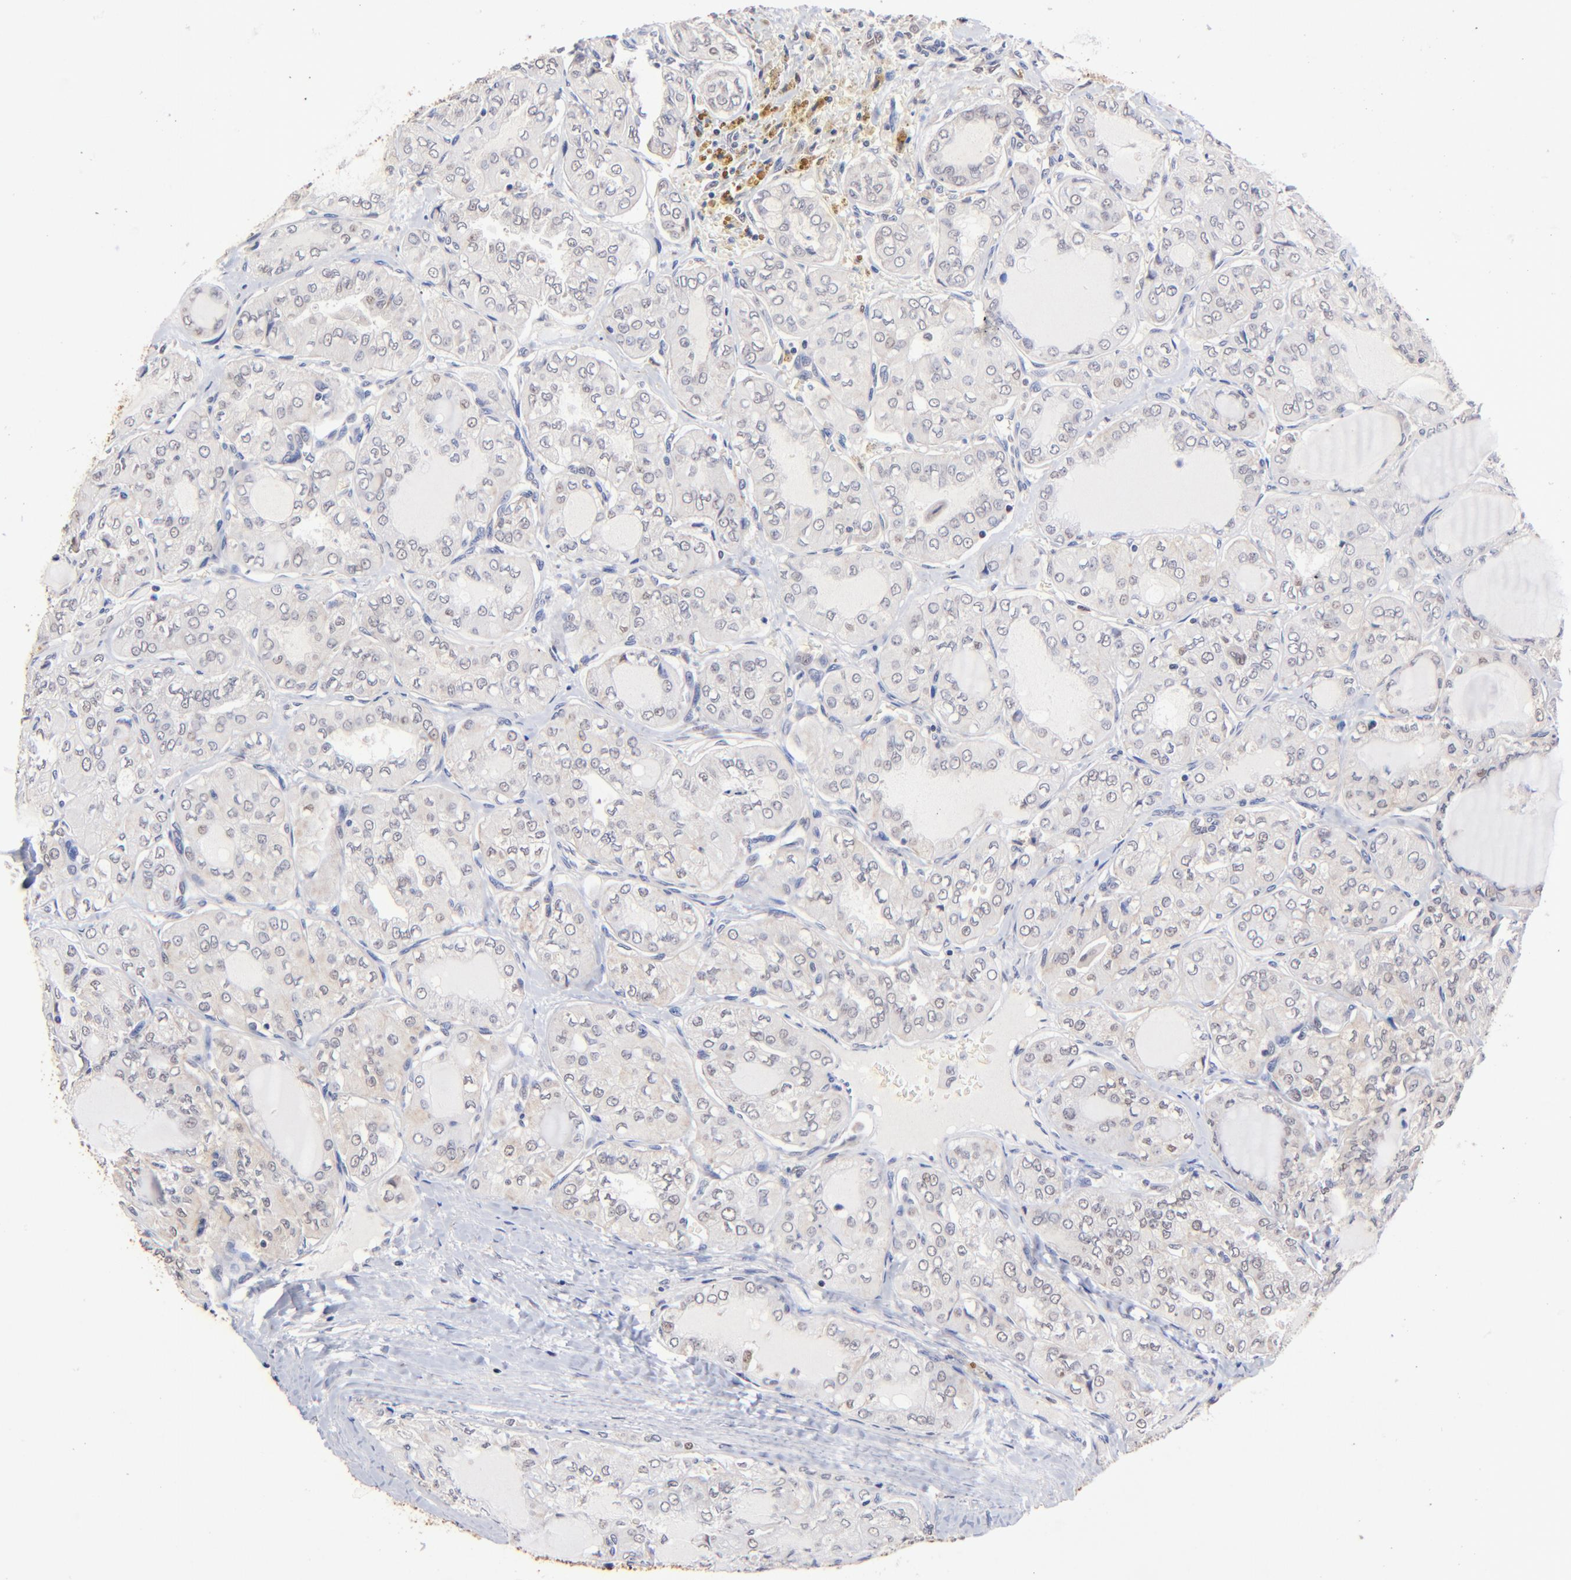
{"staining": {"intensity": "weak", "quantity": ">75%", "location": "cytoplasmic/membranous"}, "tissue": "thyroid cancer", "cell_type": "Tumor cells", "image_type": "cancer", "snomed": [{"axis": "morphology", "description": "Papillary adenocarcinoma, NOS"}, {"axis": "topography", "description": "Thyroid gland"}], "caption": "IHC of human papillary adenocarcinoma (thyroid) displays low levels of weak cytoplasmic/membranous expression in approximately >75% of tumor cells.", "gene": "BBOF1", "patient": {"sex": "male", "age": 20}}